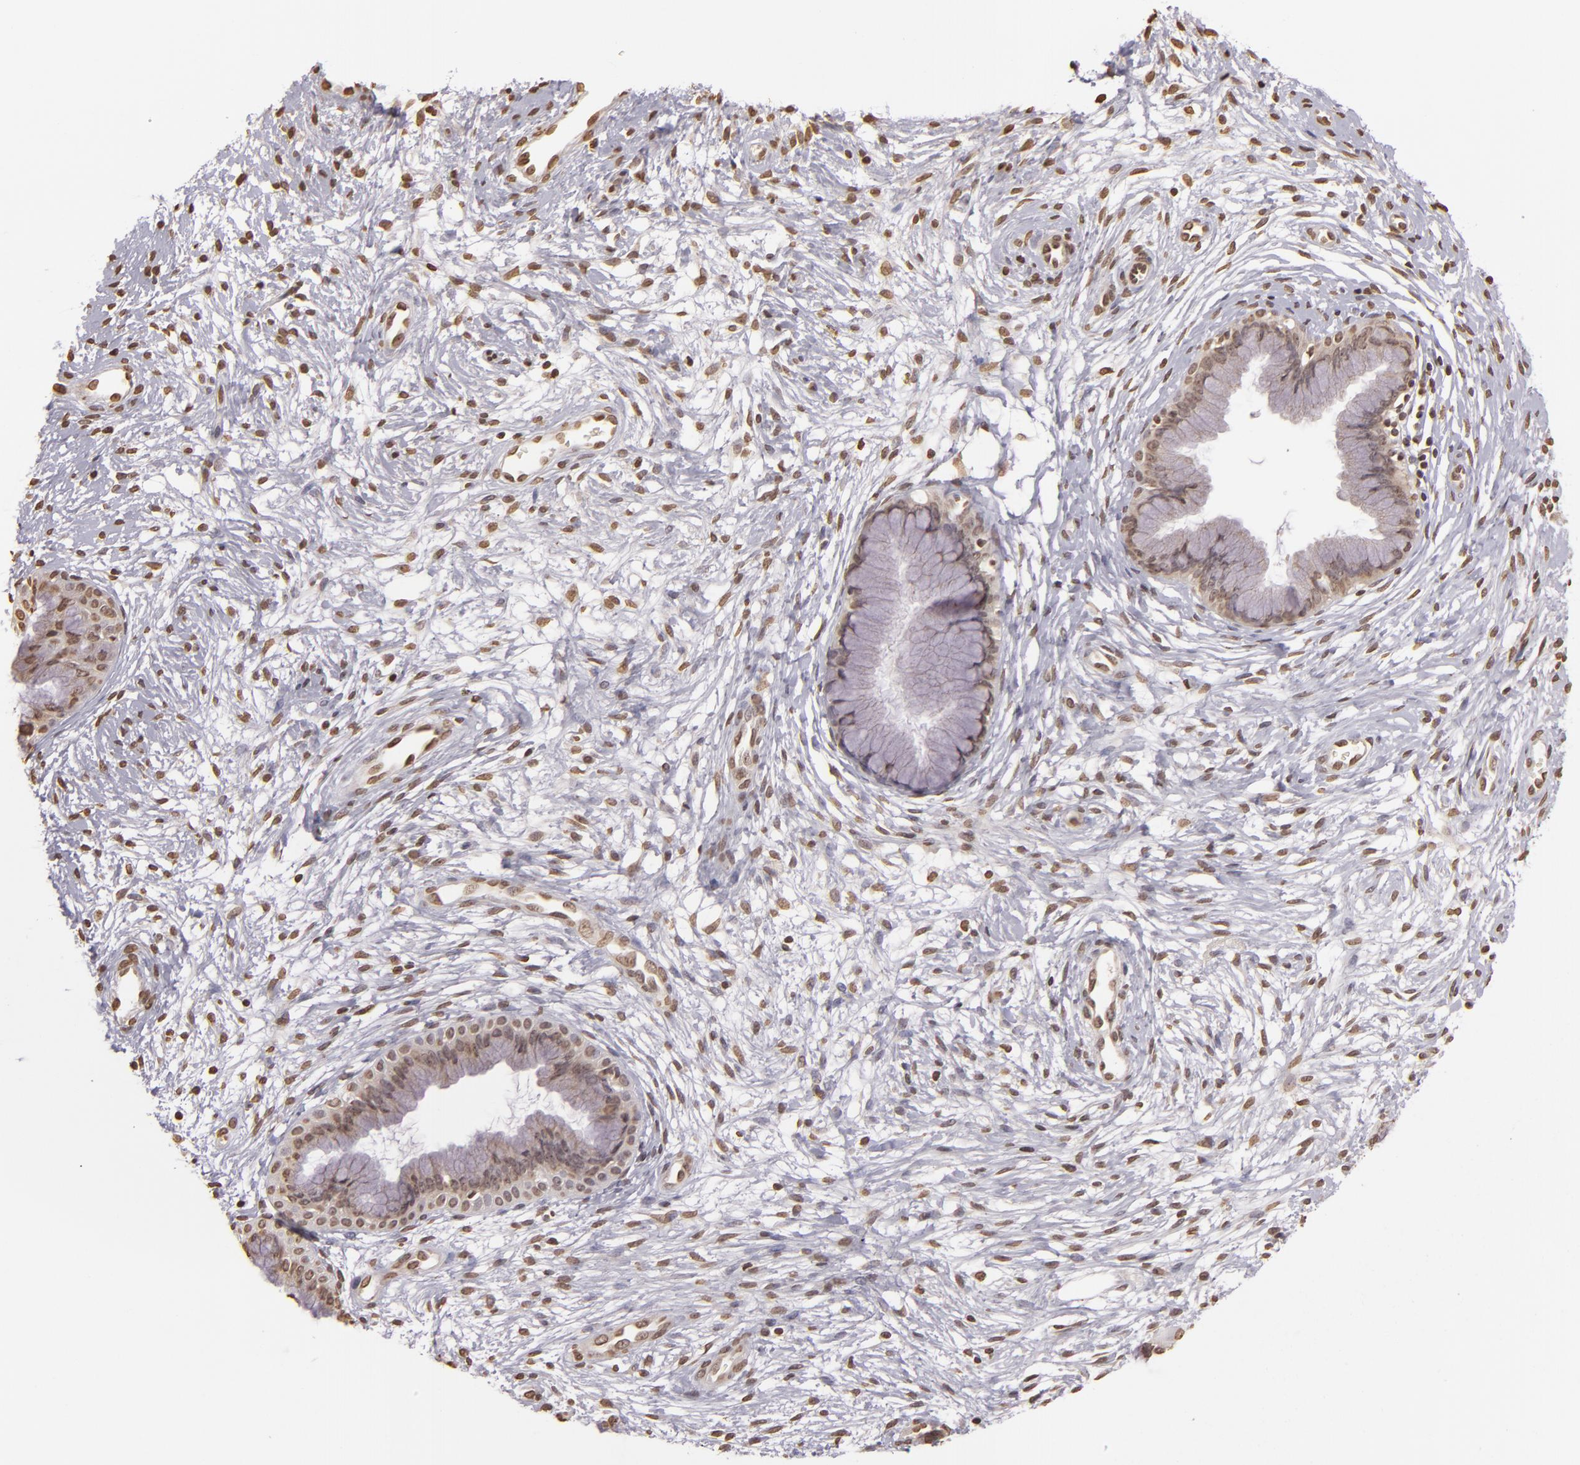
{"staining": {"intensity": "moderate", "quantity": ">75%", "location": "nuclear"}, "tissue": "cervix", "cell_type": "Glandular cells", "image_type": "normal", "snomed": [{"axis": "morphology", "description": "Normal tissue, NOS"}, {"axis": "topography", "description": "Cervix"}], "caption": "Moderate nuclear expression for a protein is appreciated in approximately >75% of glandular cells of unremarkable cervix using immunohistochemistry.", "gene": "THRB", "patient": {"sex": "female", "age": 39}}